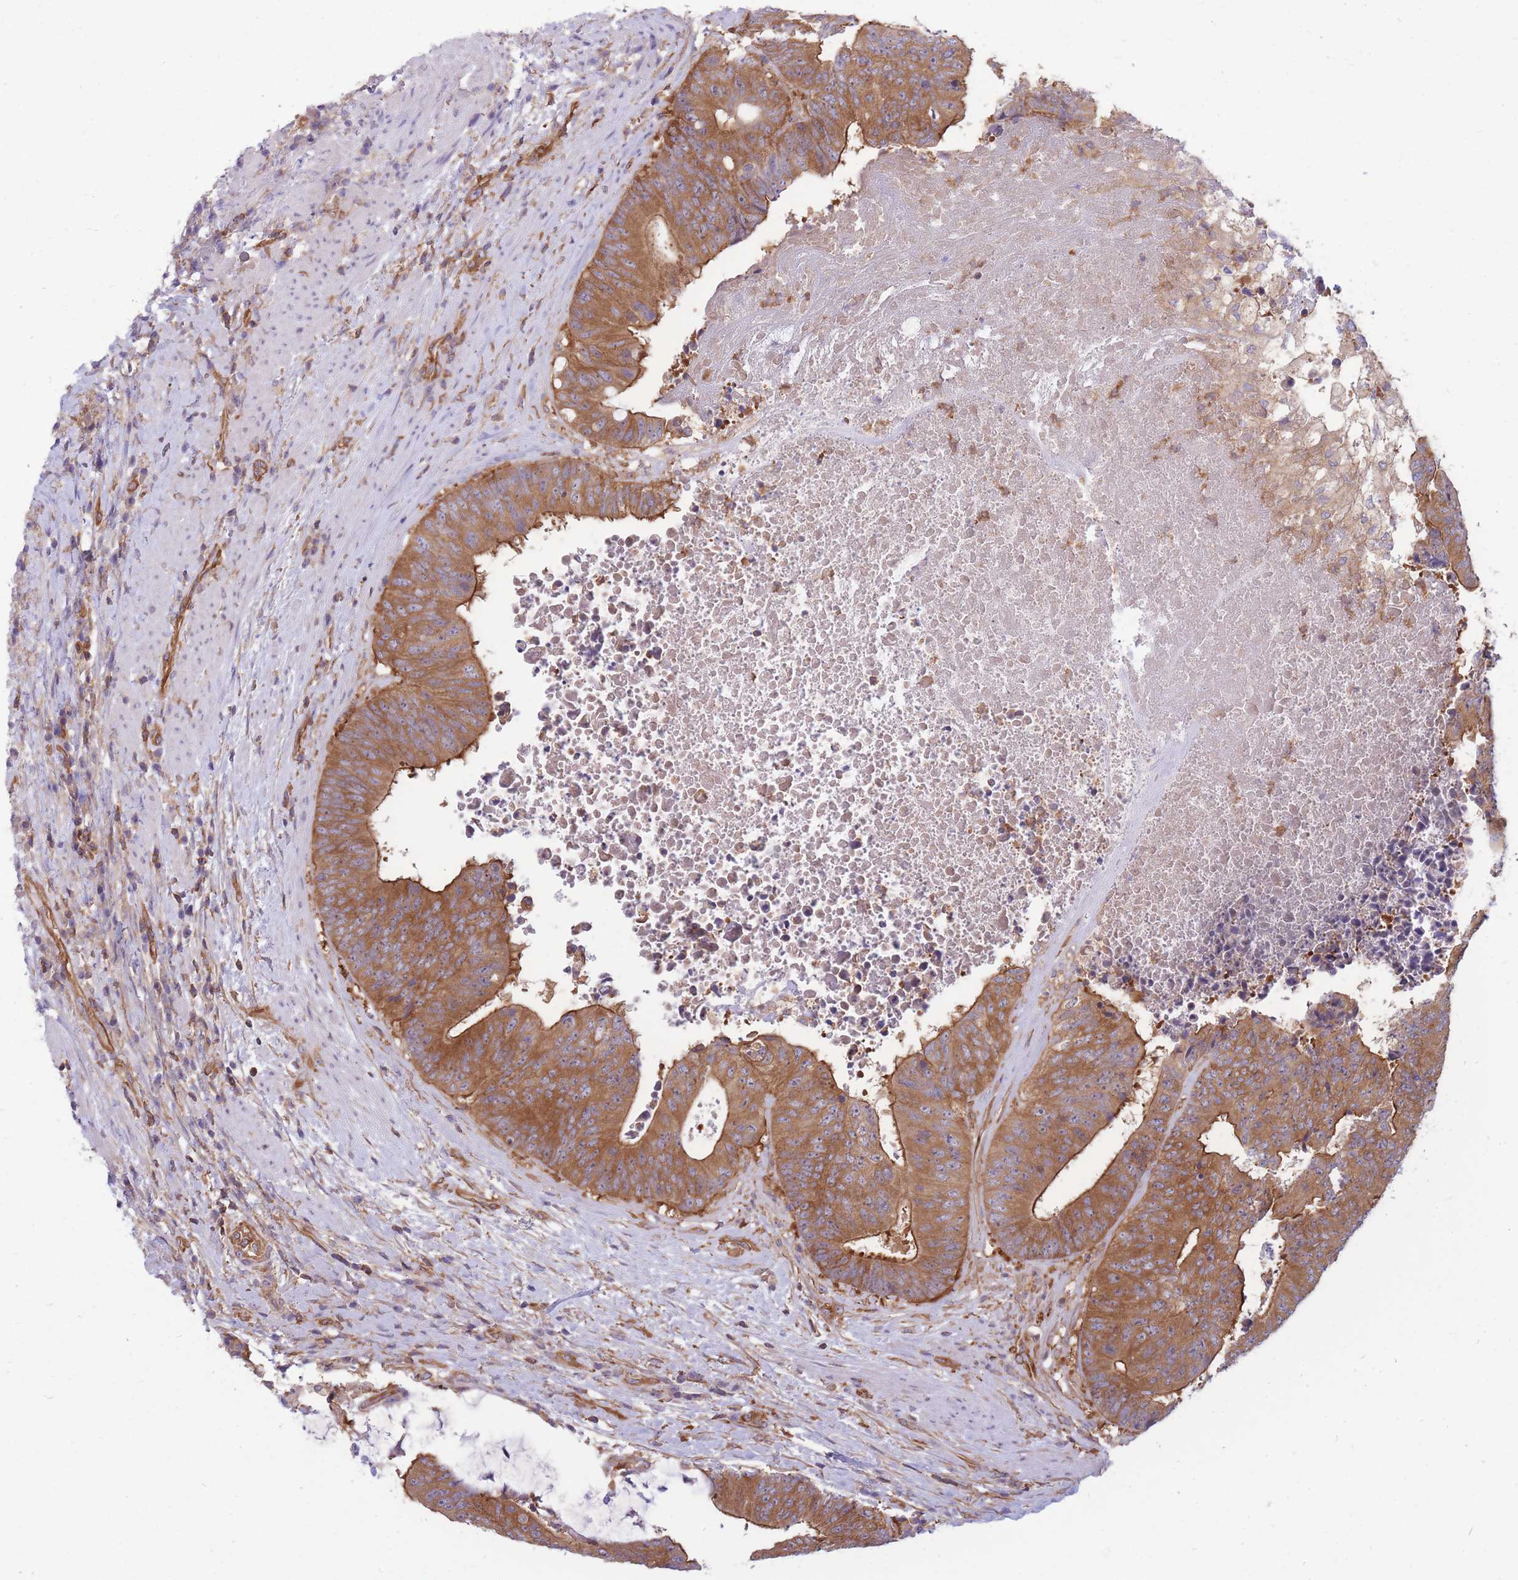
{"staining": {"intensity": "moderate", "quantity": ">75%", "location": "cytoplasmic/membranous"}, "tissue": "colorectal cancer", "cell_type": "Tumor cells", "image_type": "cancer", "snomed": [{"axis": "morphology", "description": "Adenocarcinoma, NOS"}, {"axis": "topography", "description": "Rectum"}], "caption": "Tumor cells exhibit medium levels of moderate cytoplasmic/membranous staining in about >75% of cells in human adenocarcinoma (colorectal).", "gene": "GGA1", "patient": {"sex": "male", "age": 72}}